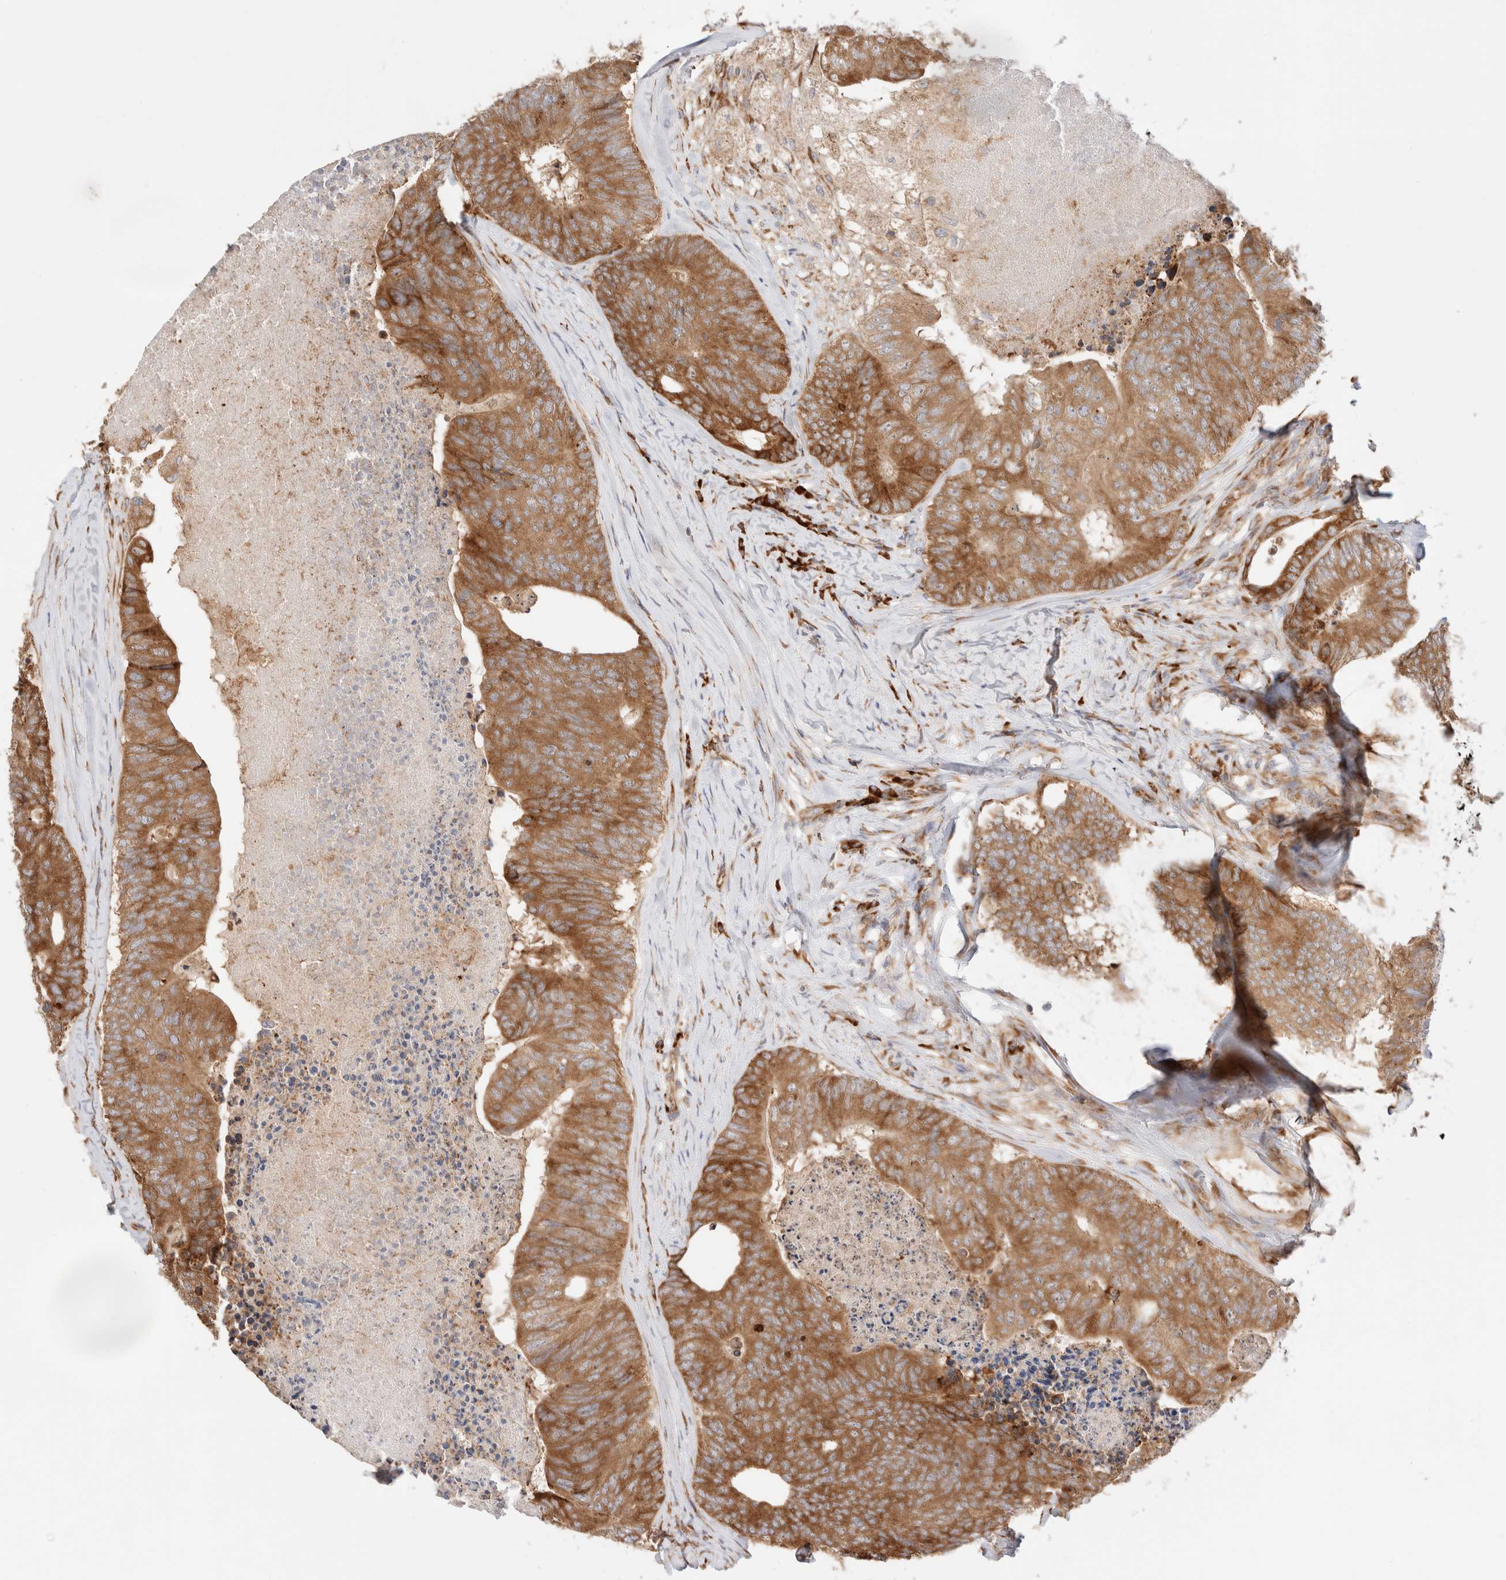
{"staining": {"intensity": "moderate", "quantity": ">75%", "location": "cytoplasmic/membranous"}, "tissue": "colorectal cancer", "cell_type": "Tumor cells", "image_type": "cancer", "snomed": [{"axis": "morphology", "description": "Adenocarcinoma, NOS"}, {"axis": "topography", "description": "Colon"}], "caption": "IHC image of neoplastic tissue: adenocarcinoma (colorectal) stained using immunohistochemistry (IHC) reveals medium levels of moderate protein expression localized specifically in the cytoplasmic/membranous of tumor cells, appearing as a cytoplasmic/membranous brown color.", "gene": "UTS2B", "patient": {"sex": "female", "age": 67}}